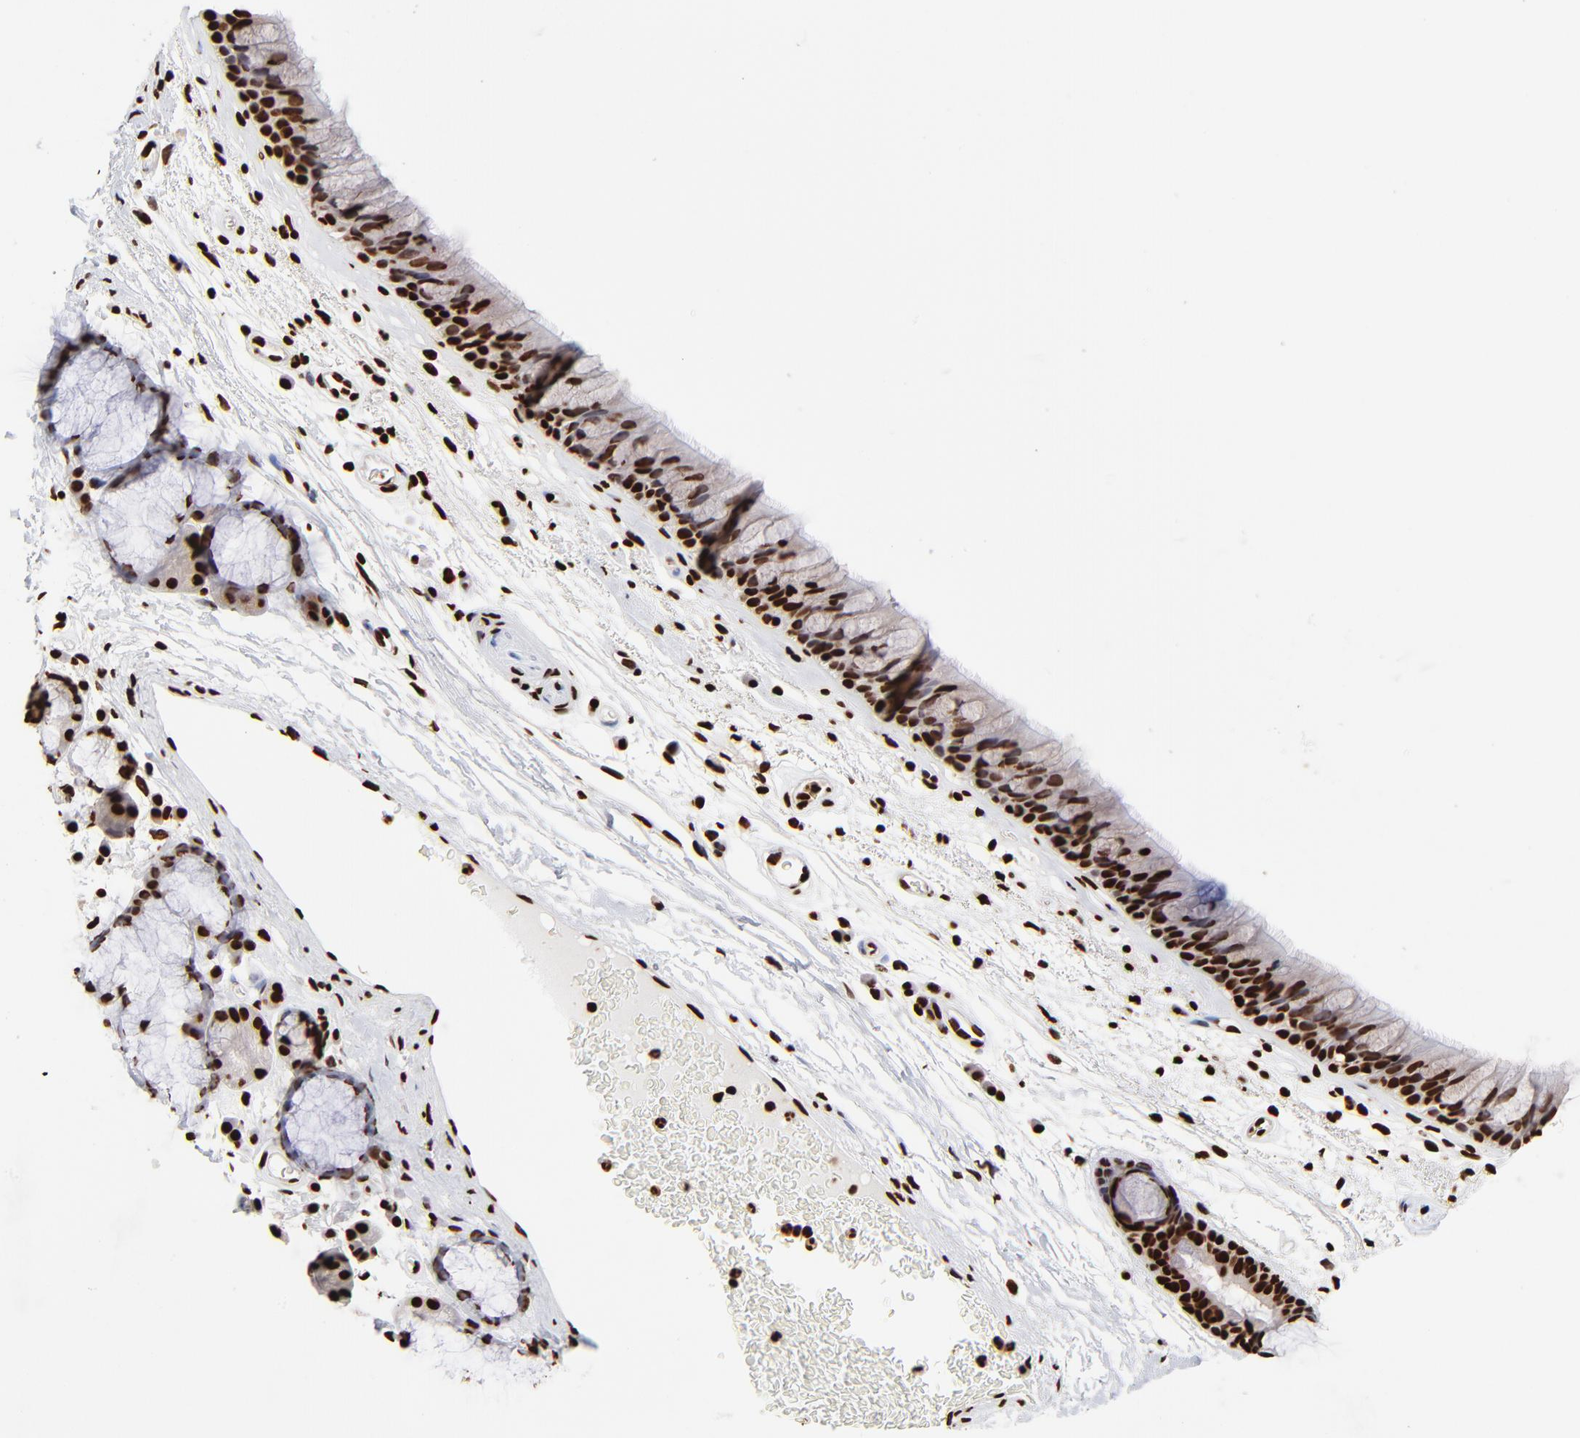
{"staining": {"intensity": "strong", "quantity": ">75%", "location": "nuclear"}, "tissue": "bronchus", "cell_type": "Respiratory epithelial cells", "image_type": "normal", "snomed": [{"axis": "morphology", "description": "Normal tissue, NOS"}, {"axis": "morphology", "description": "Adenocarcinoma, NOS"}, {"axis": "topography", "description": "Bronchus"}, {"axis": "topography", "description": "Lung"}], "caption": "Protein expression analysis of normal human bronchus reveals strong nuclear positivity in approximately >75% of respiratory epithelial cells.", "gene": "ZNF544", "patient": {"sex": "female", "age": 54}}